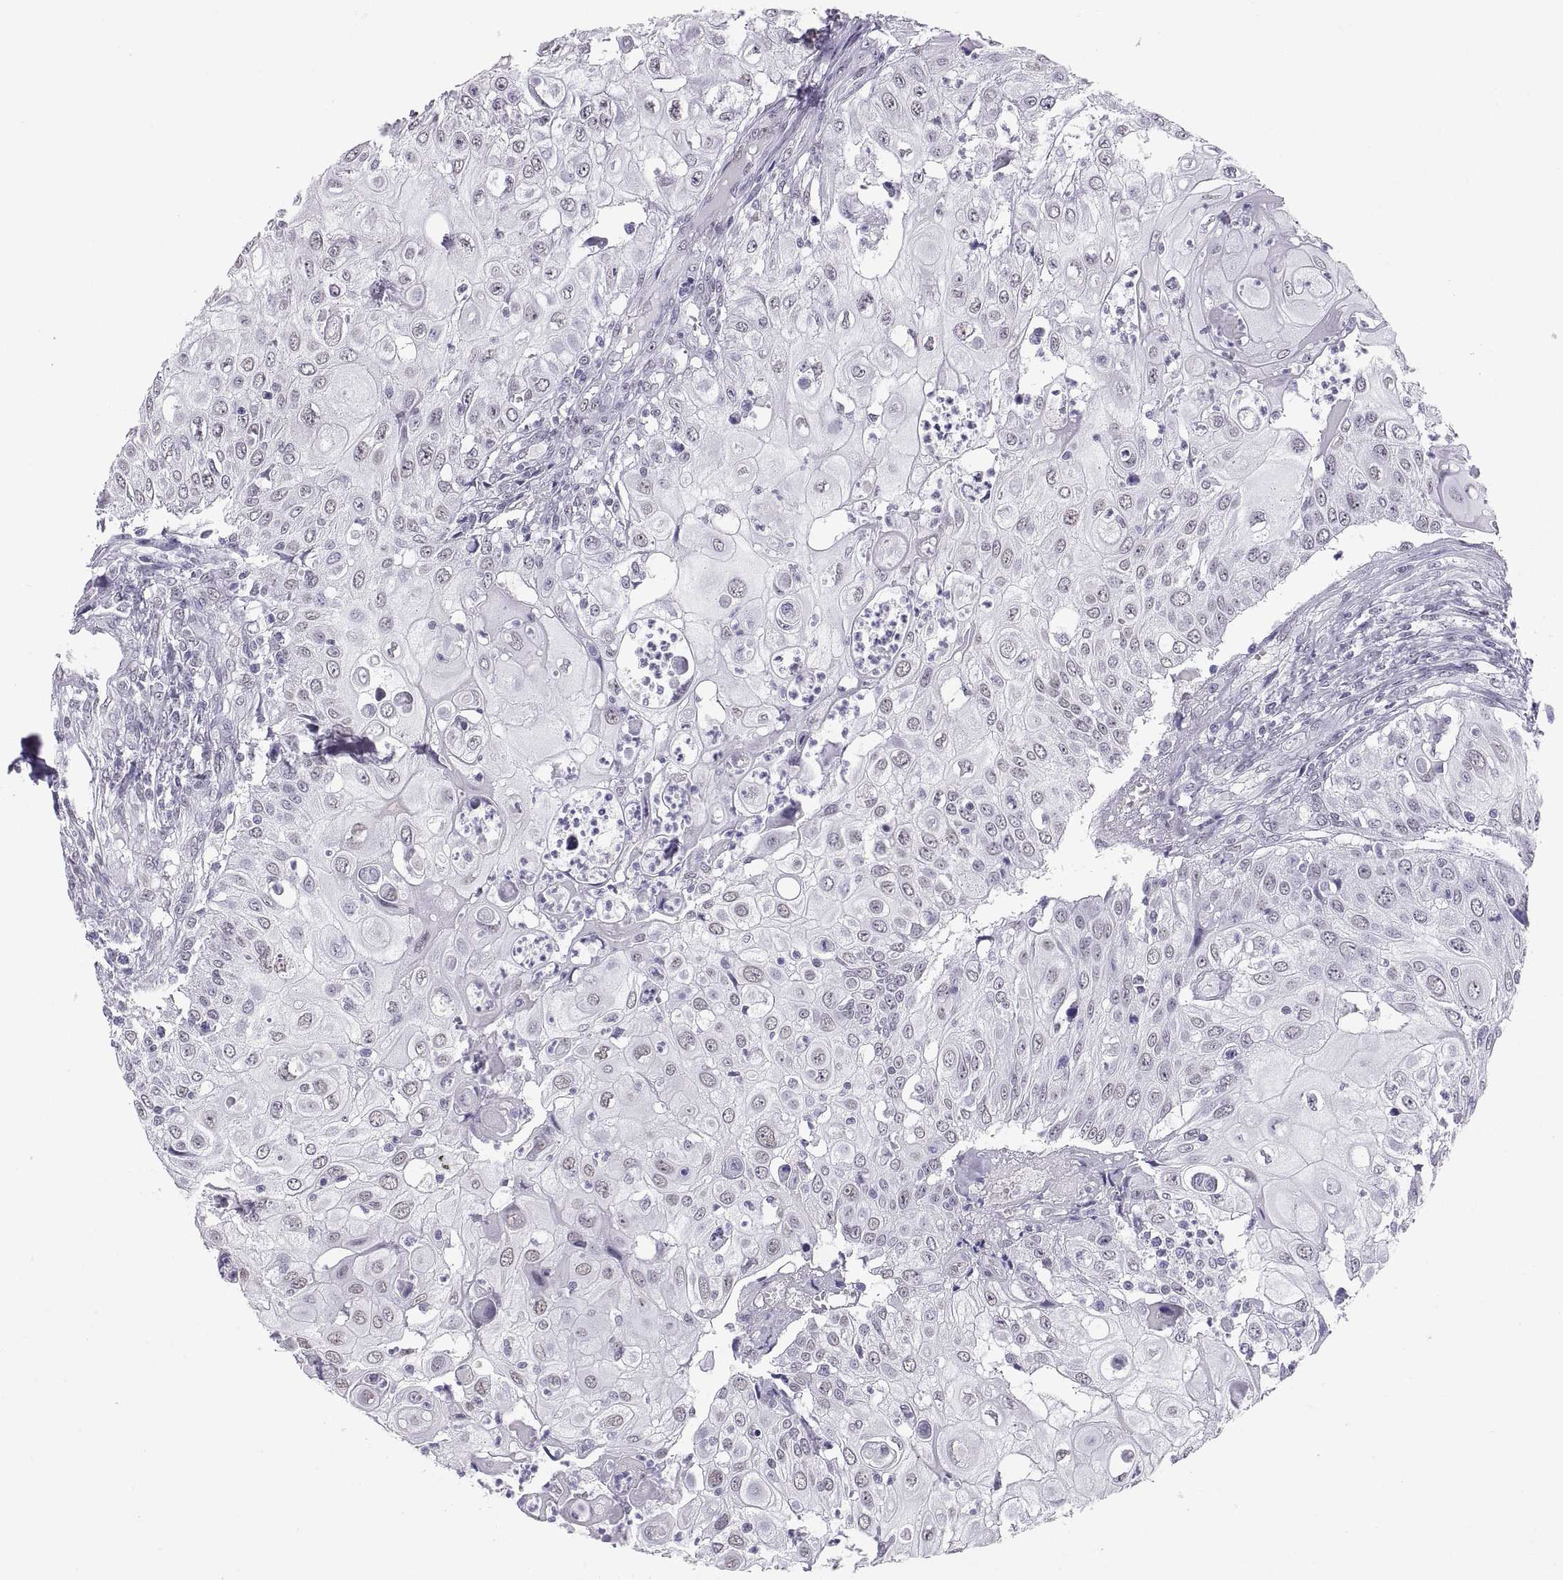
{"staining": {"intensity": "negative", "quantity": "none", "location": "none"}, "tissue": "urothelial cancer", "cell_type": "Tumor cells", "image_type": "cancer", "snomed": [{"axis": "morphology", "description": "Urothelial carcinoma, High grade"}, {"axis": "topography", "description": "Urinary bladder"}], "caption": "DAB (3,3'-diaminobenzidine) immunohistochemical staining of high-grade urothelial carcinoma demonstrates no significant expression in tumor cells.", "gene": "CARTPT", "patient": {"sex": "female", "age": 79}}